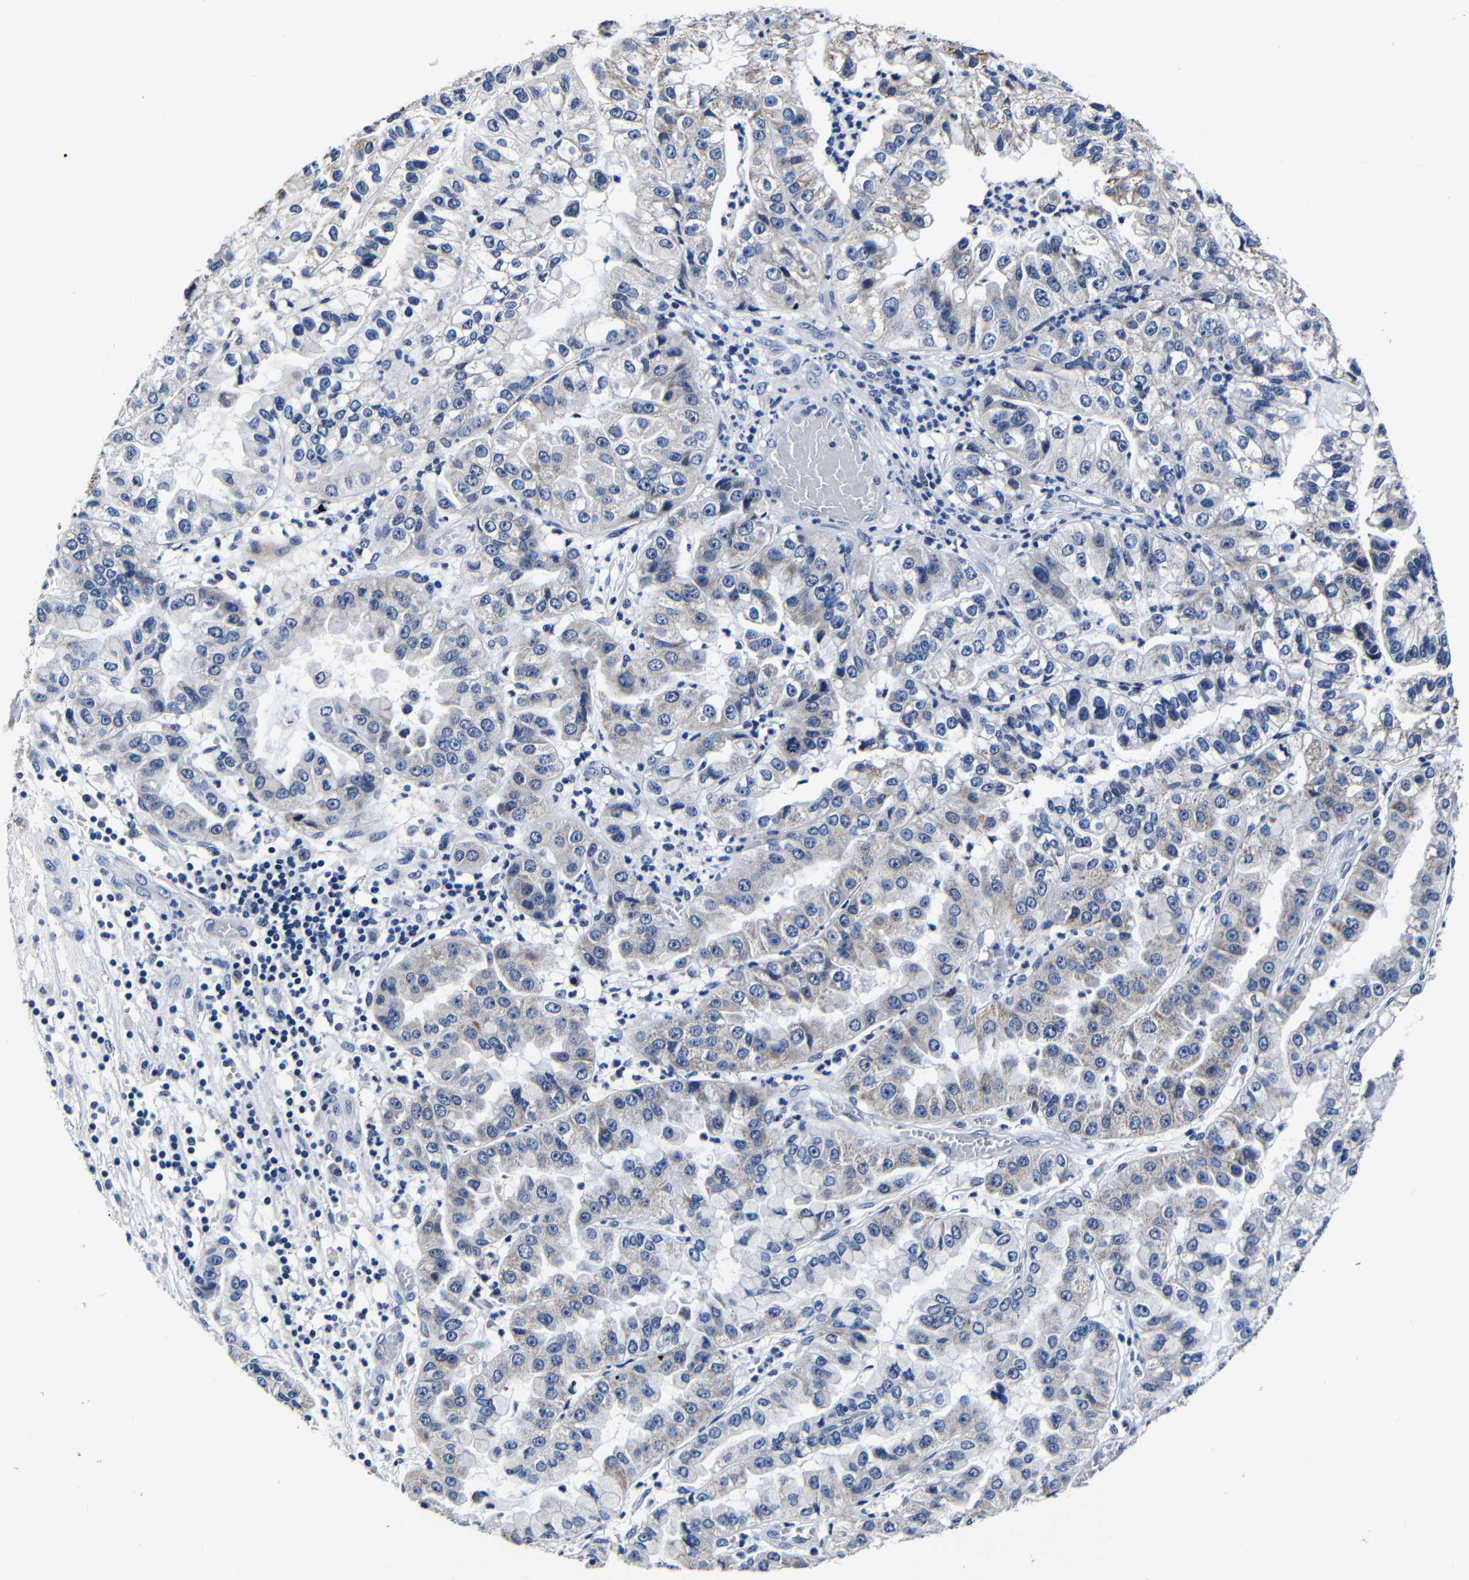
{"staining": {"intensity": "weak", "quantity": "<25%", "location": "cytoplasmic/membranous"}, "tissue": "liver cancer", "cell_type": "Tumor cells", "image_type": "cancer", "snomed": [{"axis": "morphology", "description": "Cholangiocarcinoma"}, {"axis": "topography", "description": "Liver"}], "caption": "The immunohistochemistry image has no significant positivity in tumor cells of liver cancer tissue. (DAB (3,3'-diaminobenzidine) IHC, high magnification).", "gene": "DEPP1", "patient": {"sex": "female", "age": 79}}